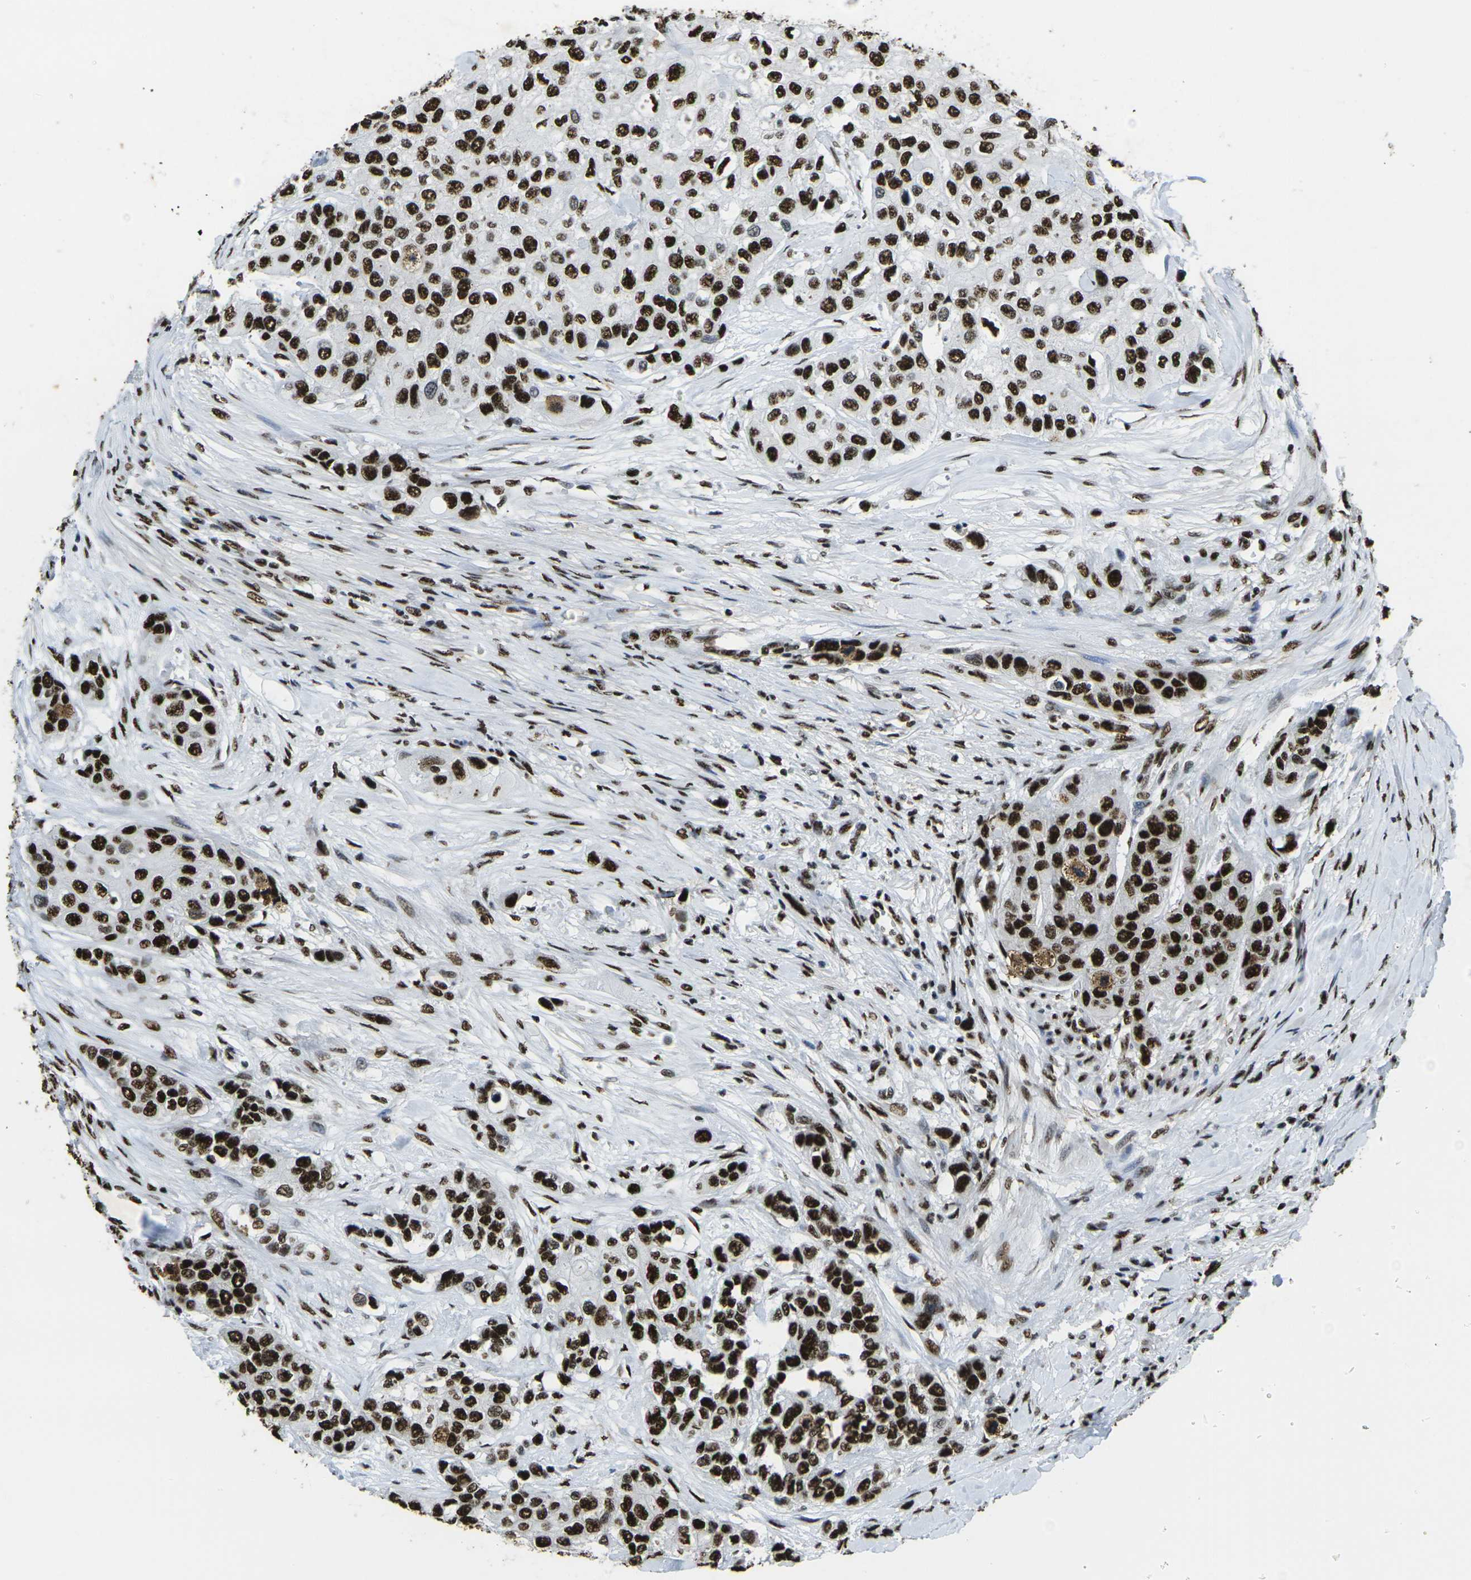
{"staining": {"intensity": "strong", "quantity": ">75%", "location": "nuclear"}, "tissue": "urothelial cancer", "cell_type": "Tumor cells", "image_type": "cancer", "snomed": [{"axis": "morphology", "description": "Urothelial carcinoma, High grade"}, {"axis": "topography", "description": "Urinary bladder"}], "caption": "About >75% of tumor cells in urothelial carcinoma (high-grade) demonstrate strong nuclear protein staining as visualized by brown immunohistochemical staining.", "gene": "SMARCC1", "patient": {"sex": "female", "age": 56}}